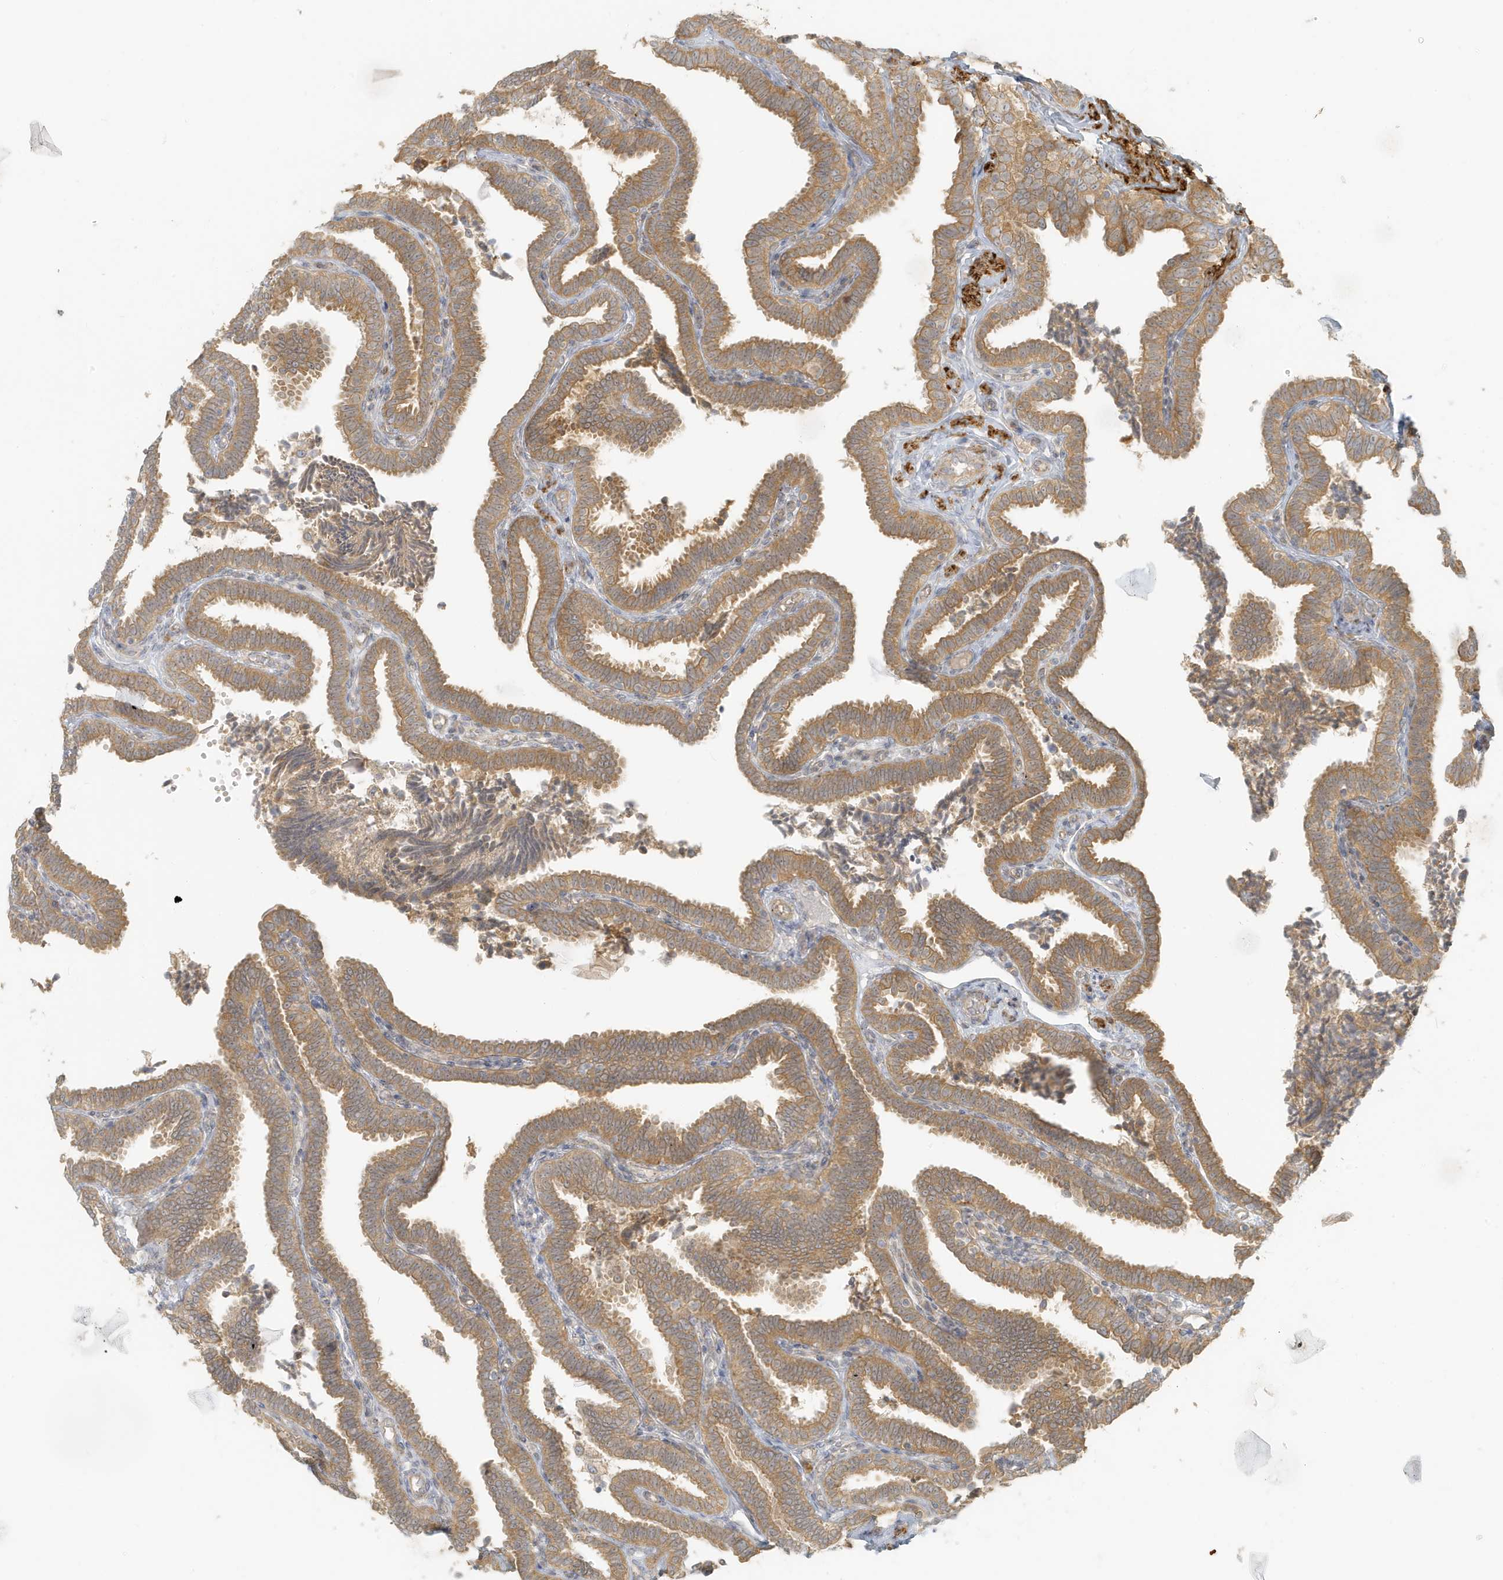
{"staining": {"intensity": "moderate", "quantity": ">75%", "location": "cytoplasmic/membranous"}, "tissue": "fallopian tube", "cell_type": "Glandular cells", "image_type": "normal", "snomed": [{"axis": "morphology", "description": "Normal tissue, NOS"}, {"axis": "topography", "description": "Fallopian tube"}], "caption": "This micrograph displays immunohistochemistry staining of benign human fallopian tube, with medium moderate cytoplasmic/membranous staining in about >75% of glandular cells.", "gene": "MCOLN1", "patient": {"sex": "female", "age": 39}}